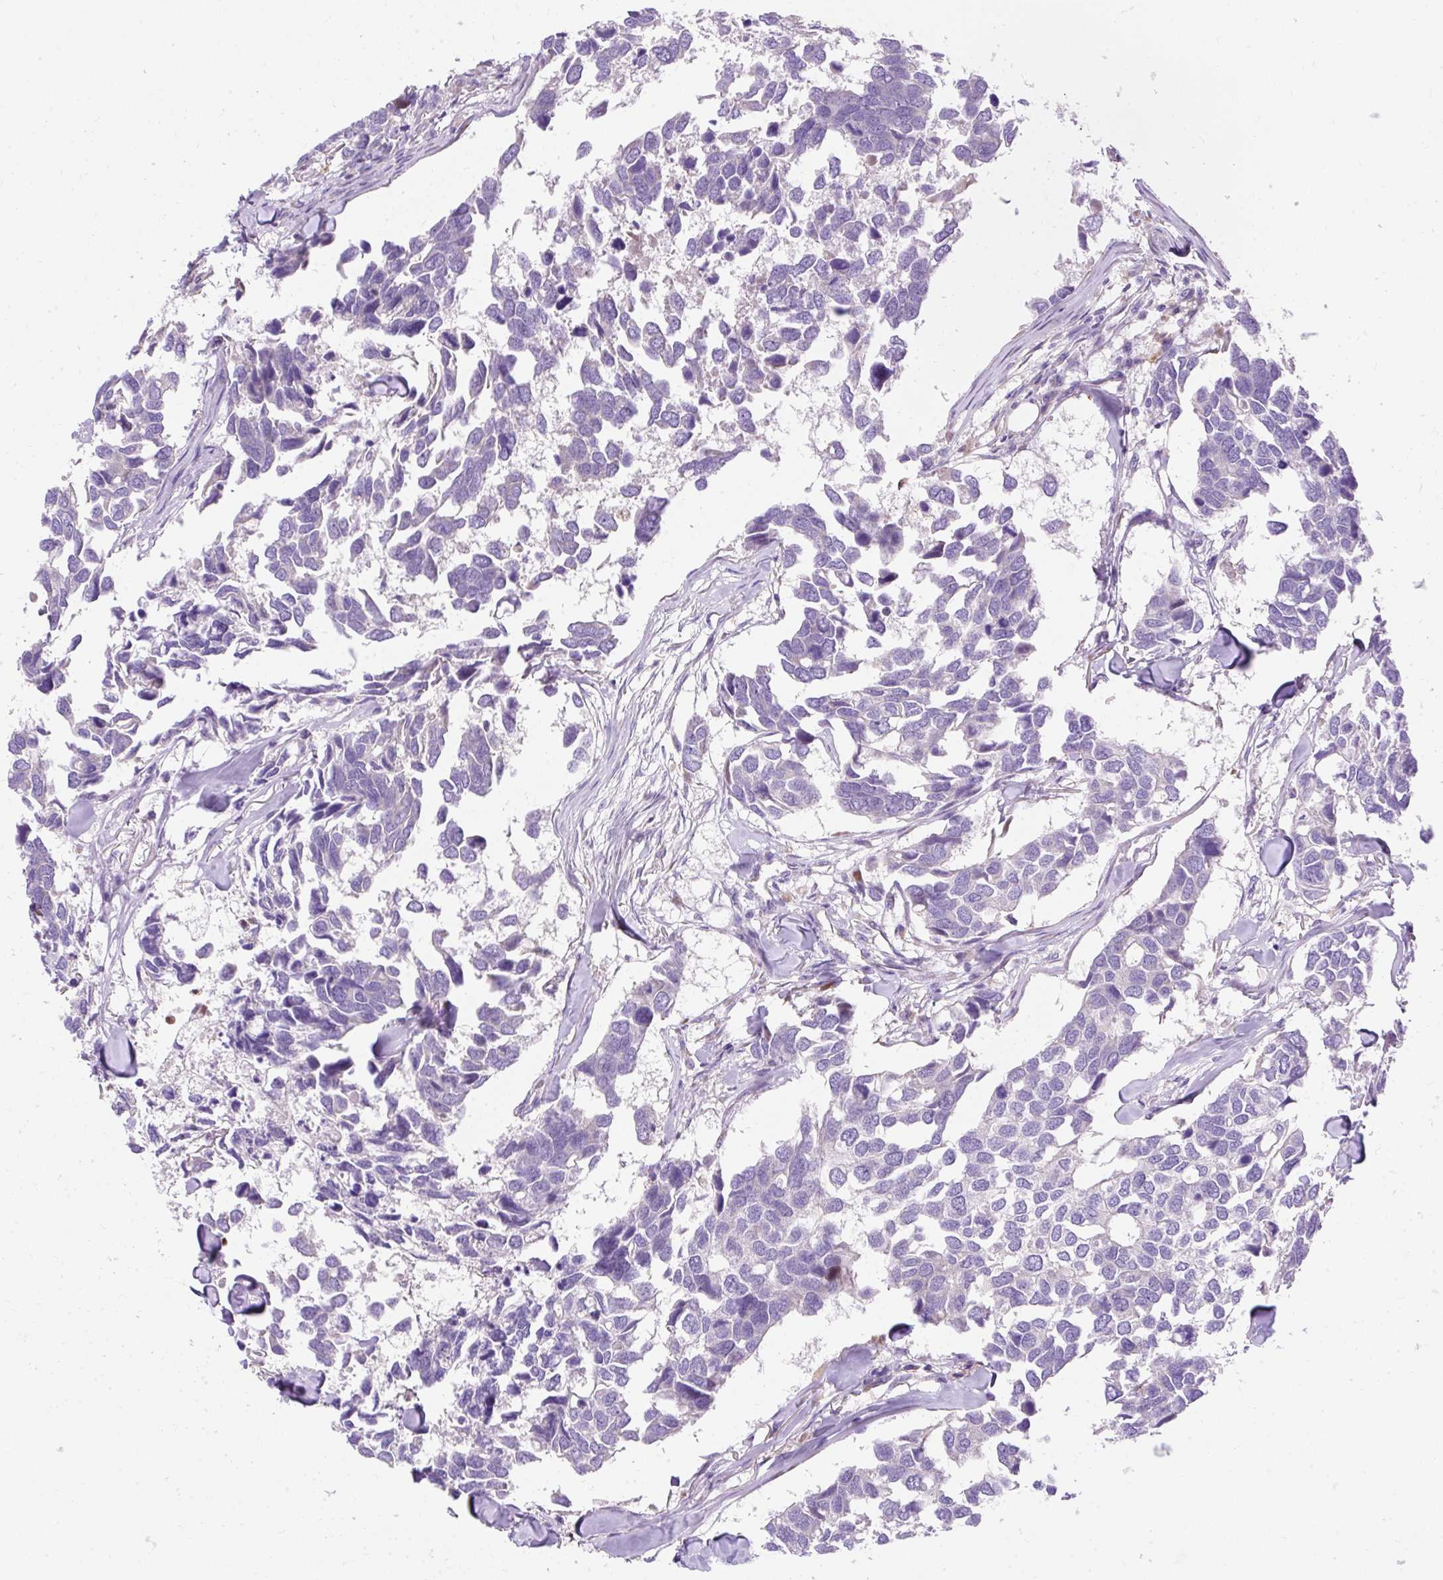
{"staining": {"intensity": "negative", "quantity": "none", "location": "none"}, "tissue": "breast cancer", "cell_type": "Tumor cells", "image_type": "cancer", "snomed": [{"axis": "morphology", "description": "Duct carcinoma"}, {"axis": "topography", "description": "Breast"}], "caption": "High power microscopy histopathology image of an IHC histopathology image of breast cancer, revealing no significant expression in tumor cells. Nuclei are stained in blue.", "gene": "OR4K15", "patient": {"sex": "female", "age": 83}}